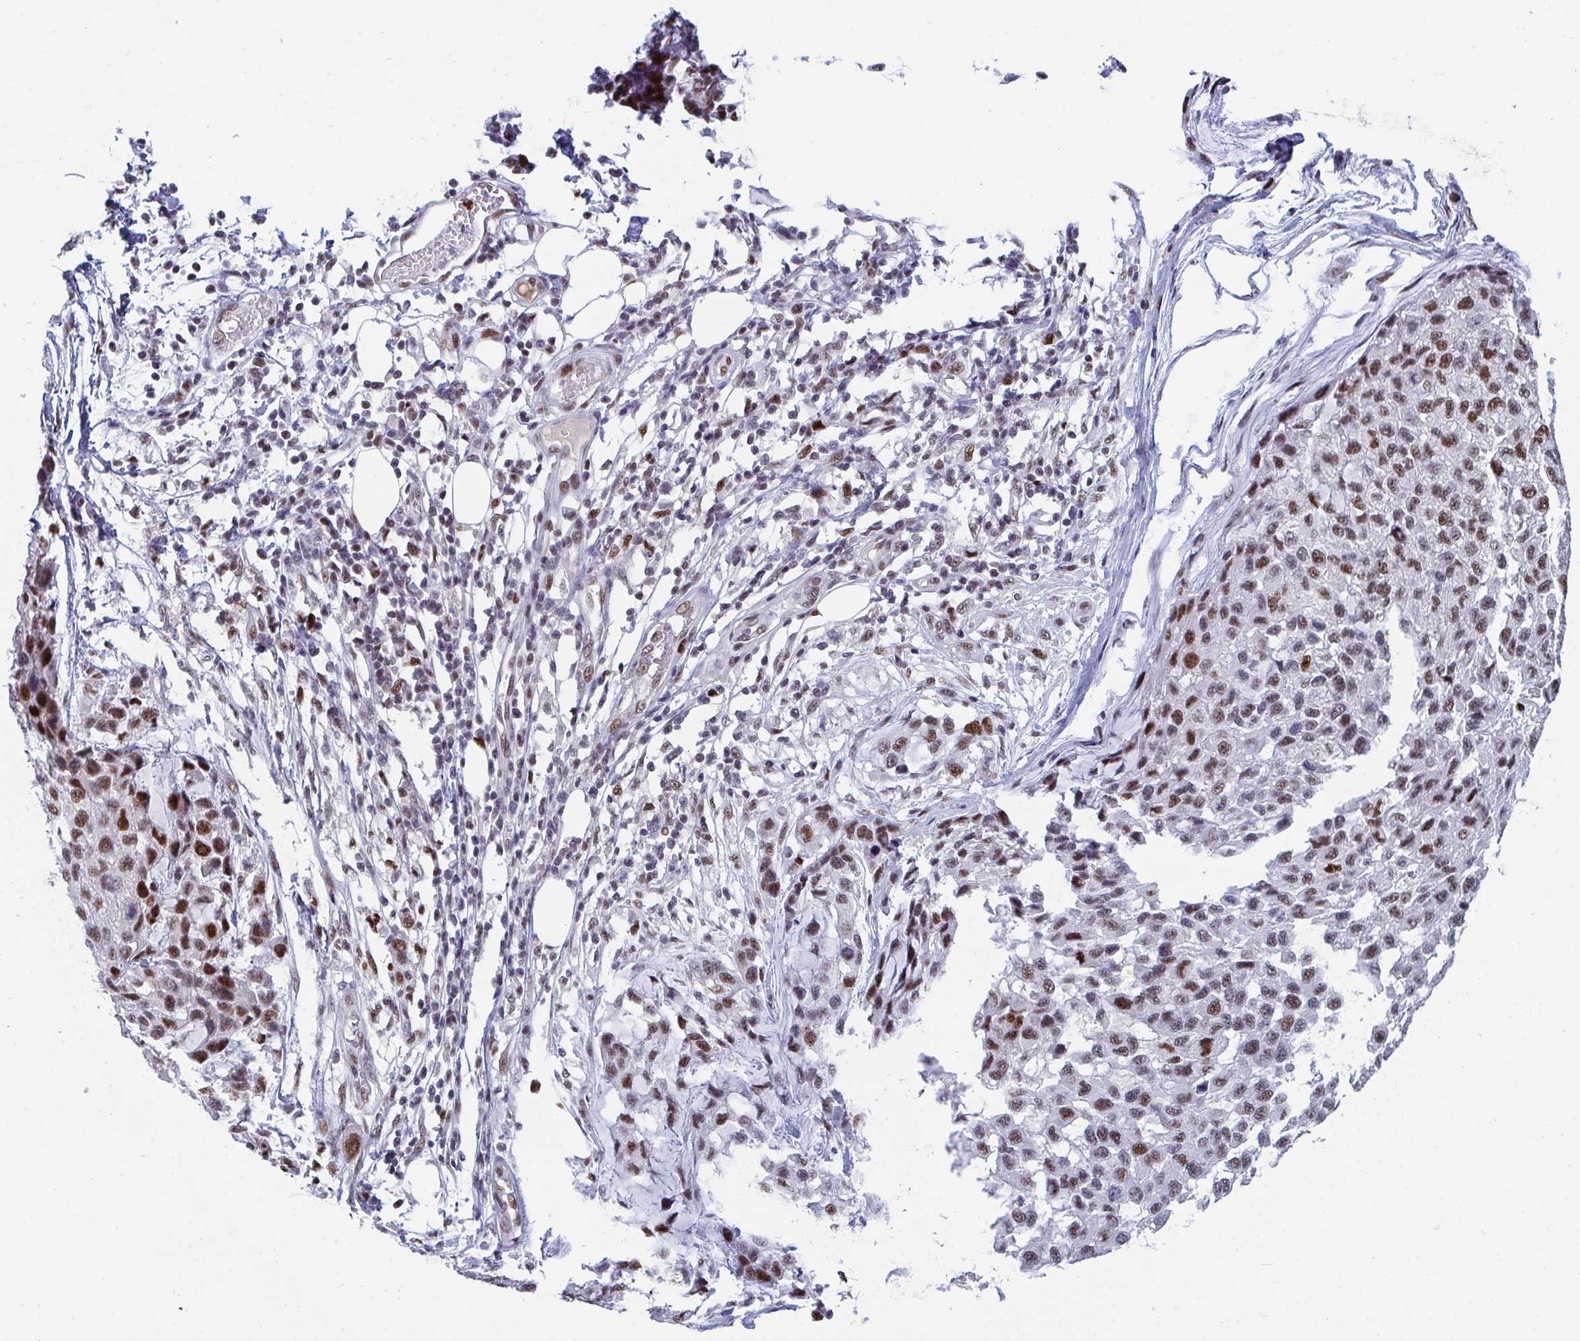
{"staining": {"intensity": "strong", "quantity": ">75%", "location": "nuclear"}, "tissue": "melanoma", "cell_type": "Tumor cells", "image_type": "cancer", "snomed": [{"axis": "morphology", "description": "Malignant melanoma, NOS"}, {"axis": "topography", "description": "Skin"}], "caption": "Tumor cells reveal high levels of strong nuclear expression in approximately >75% of cells in human malignant melanoma.", "gene": "JDP2", "patient": {"sex": "male", "age": 62}}